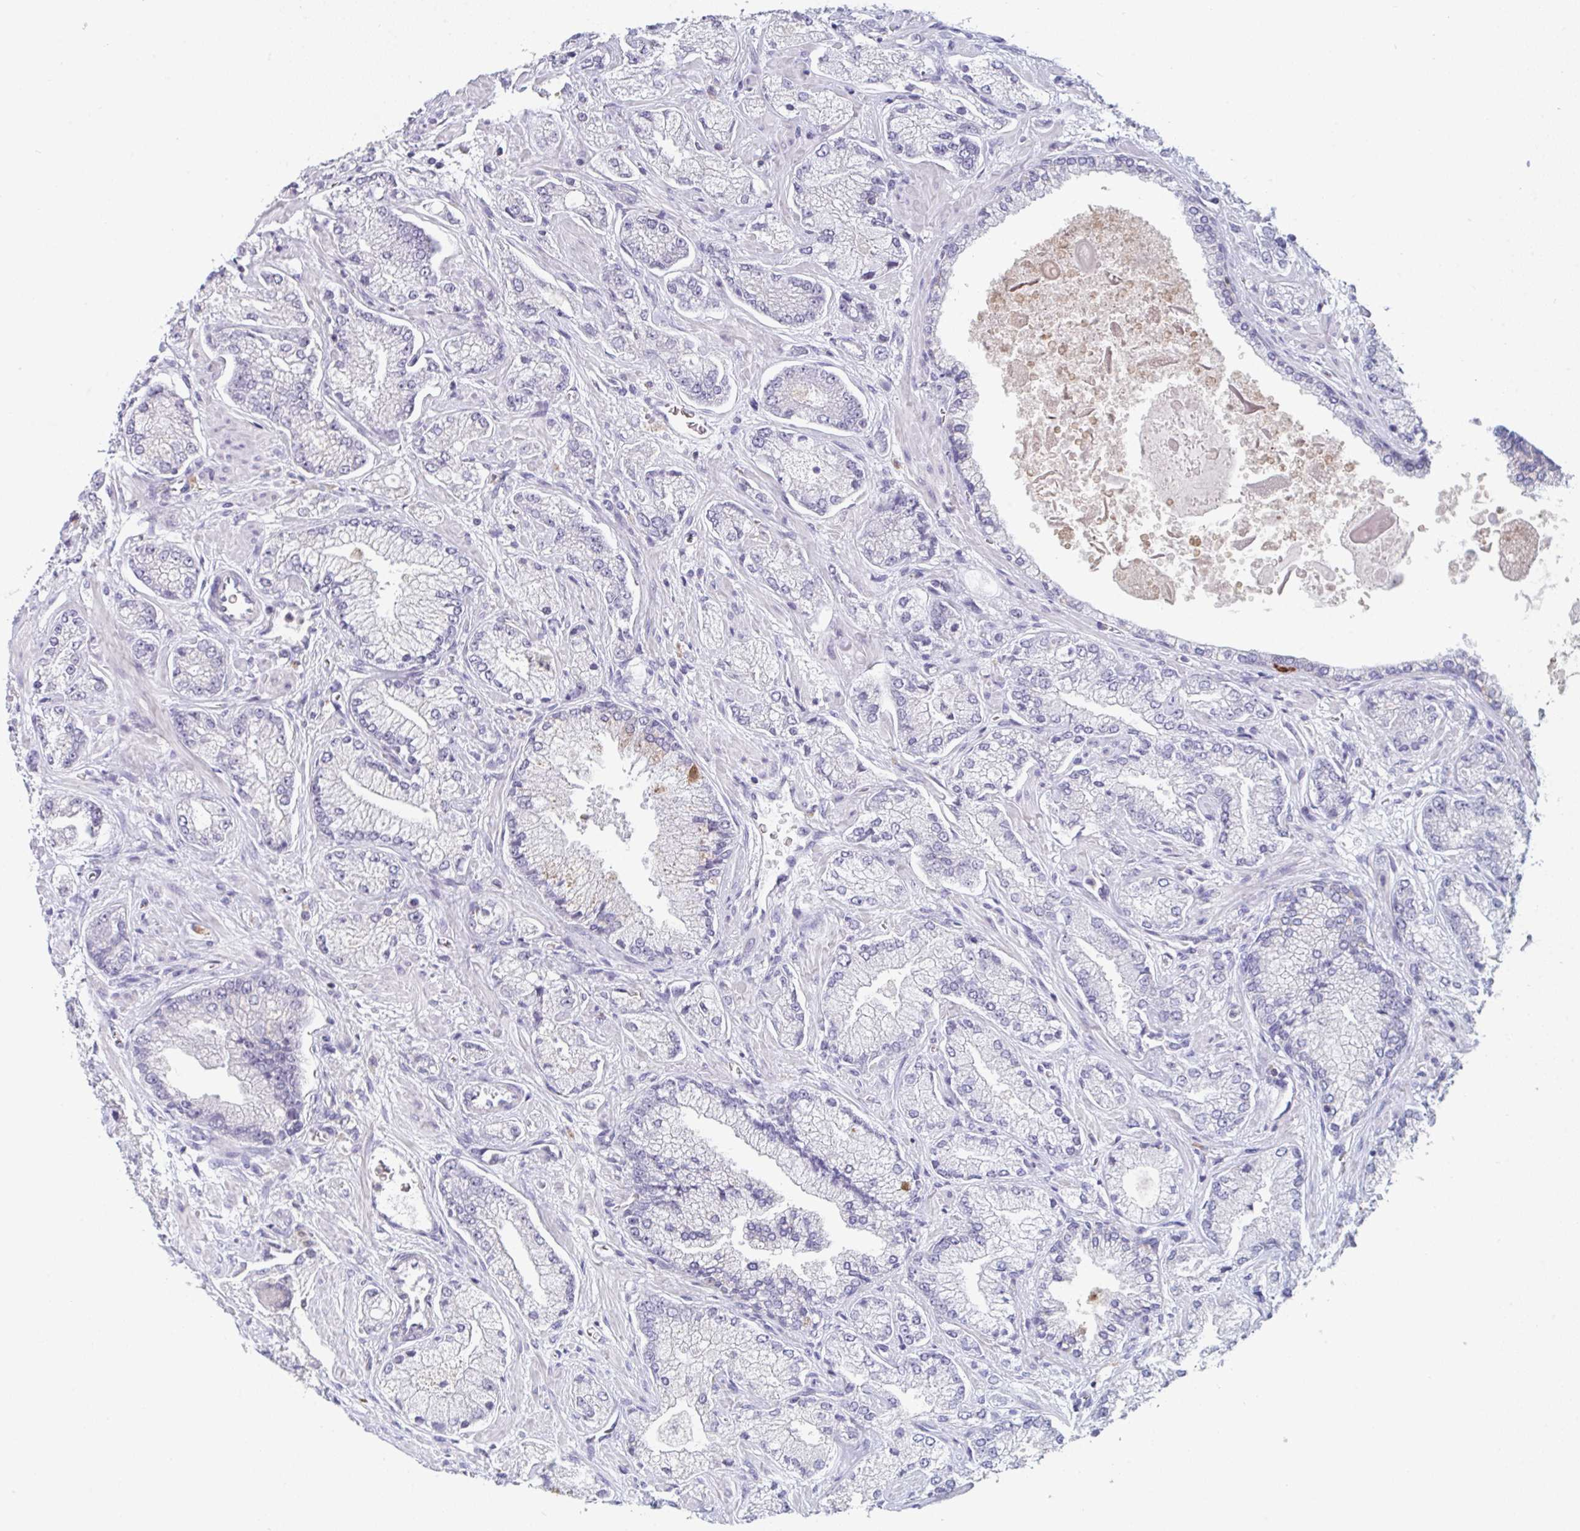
{"staining": {"intensity": "negative", "quantity": "none", "location": "none"}, "tissue": "prostate cancer", "cell_type": "Tumor cells", "image_type": "cancer", "snomed": [{"axis": "morphology", "description": "Normal tissue, NOS"}, {"axis": "morphology", "description": "Adenocarcinoma, High grade"}, {"axis": "topography", "description": "Prostate"}, {"axis": "topography", "description": "Peripheral nerve tissue"}], "caption": "An IHC histopathology image of prostate cancer (high-grade adenocarcinoma) is shown. There is no staining in tumor cells of prostate cancer (high-grade adenocarcinoma).", "gene": "DISP2", "patient": {"sex": "male", "age": 68}}